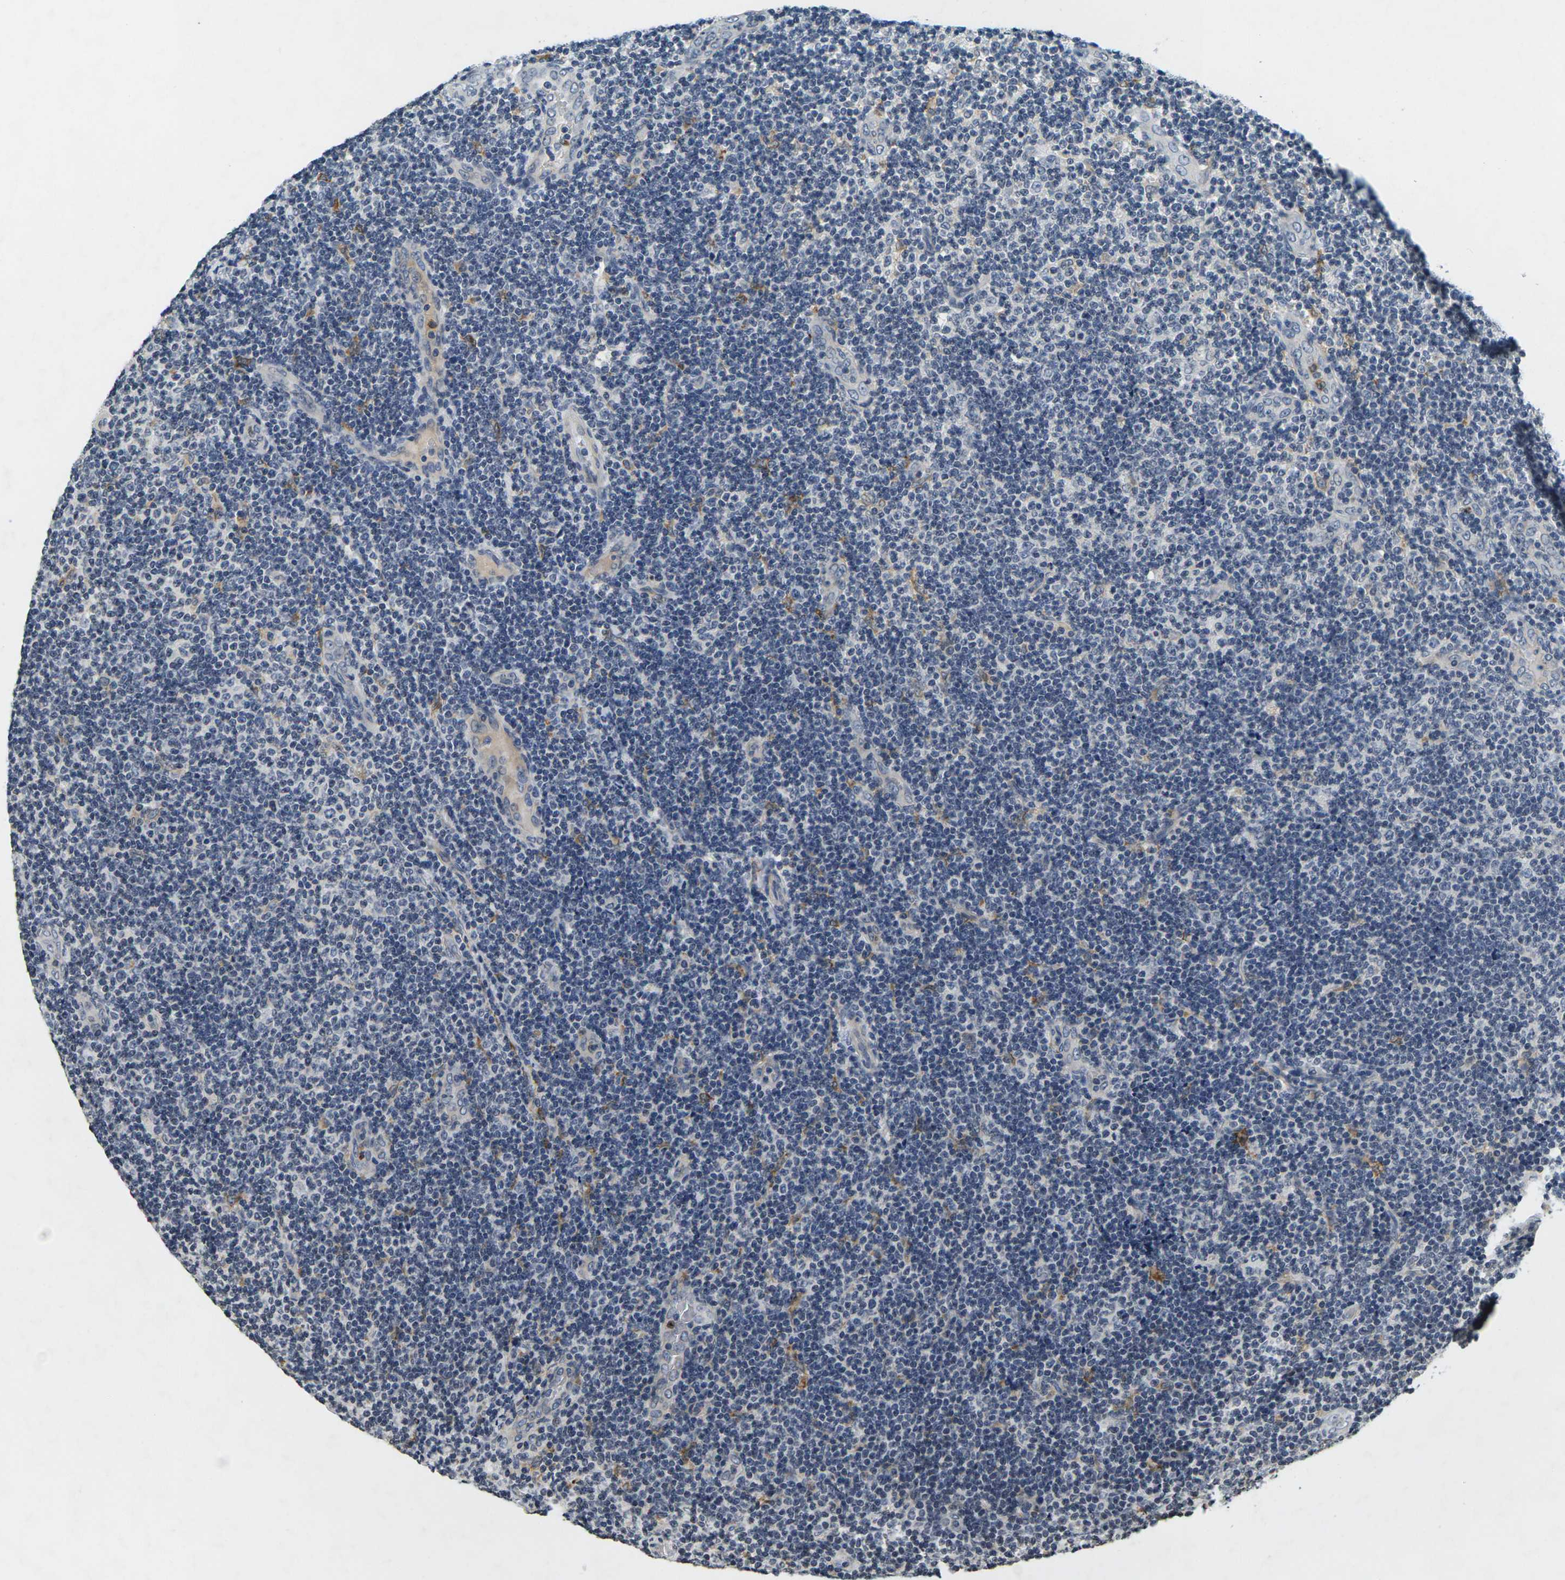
{"staining": {"intensity": "negative", "quantity": "none", "location": "none"}, "tissue": "lymphoma", "cell_type": "Tumor cells", "image_type": "cancer", "snomed": [{"axis": "morphology", "description": "Malignant lymphoma, non-Hodgkin's type, Low grade"}, {"axis": "topography", "description": "Lymph node"}], "caption": "Tumor cells are negative for brown protein staining in lymphoma.", "gene": "C1QC", "patient": {"sex": "male", "age": 83}}